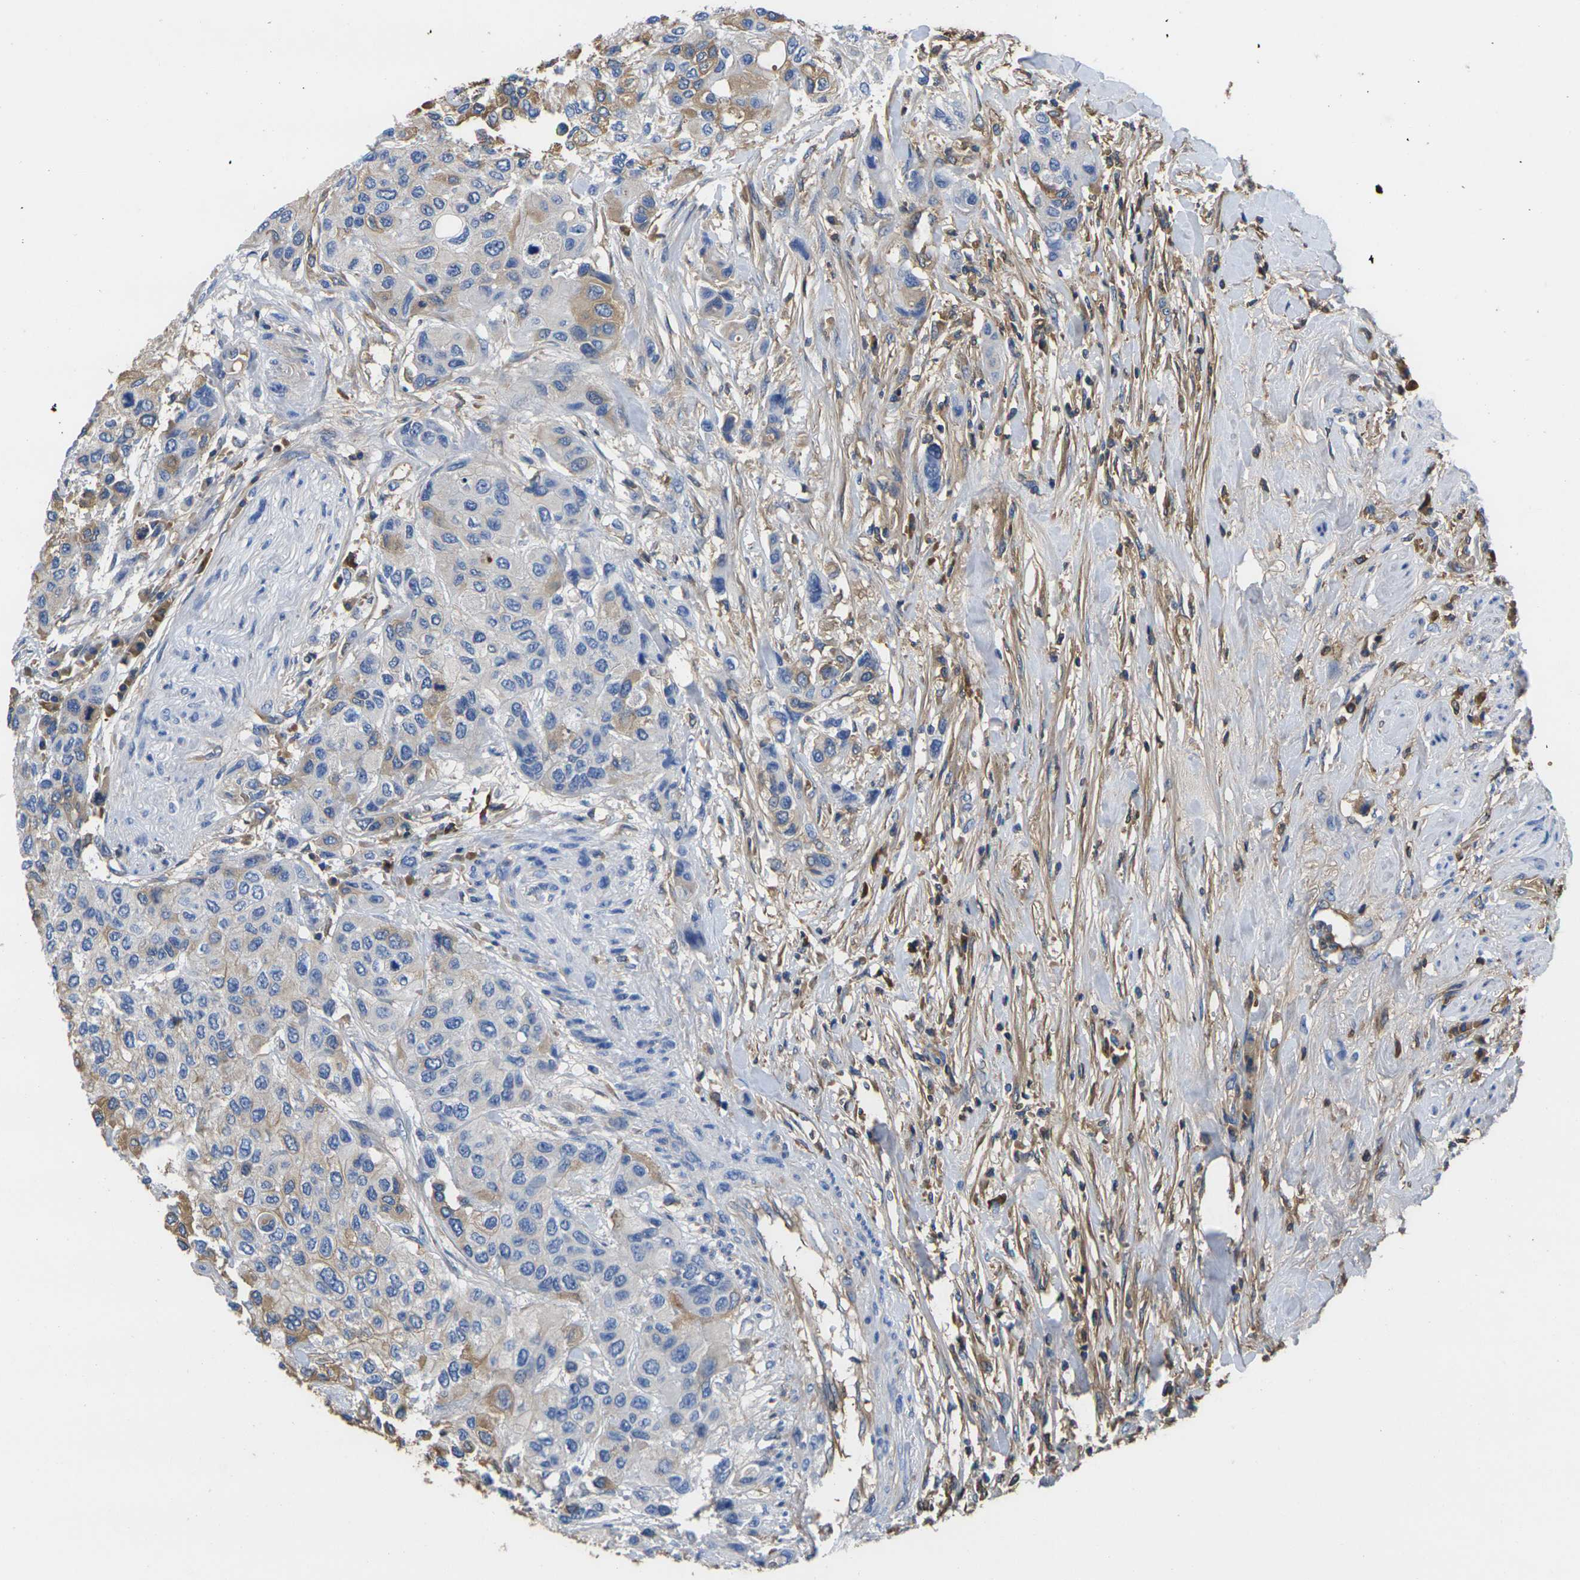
{"staining": {"intensity": "moderate", "quantity": "<25%", "location": "cytoplasmic/membranous"}, "tissue": "urothelial cancer", "cell_type": "Tumor cells", "image_type": "cancer", "snomed": [{"axis": "morphology", "description": "Urothelial carcinoma, High grade"}, {"axis": "topography", "description": "Urinary bladder"}], "caption": "The image shows staining of urothelial cancer, revealing moderate cytoplasmic/membranous protein positivity (brown color) within tumor cells. (Brightfield microscopy of DAB IHC at high magnification).", "gene": "GREM2", "patient": {"sex": "female", "age": 56}}